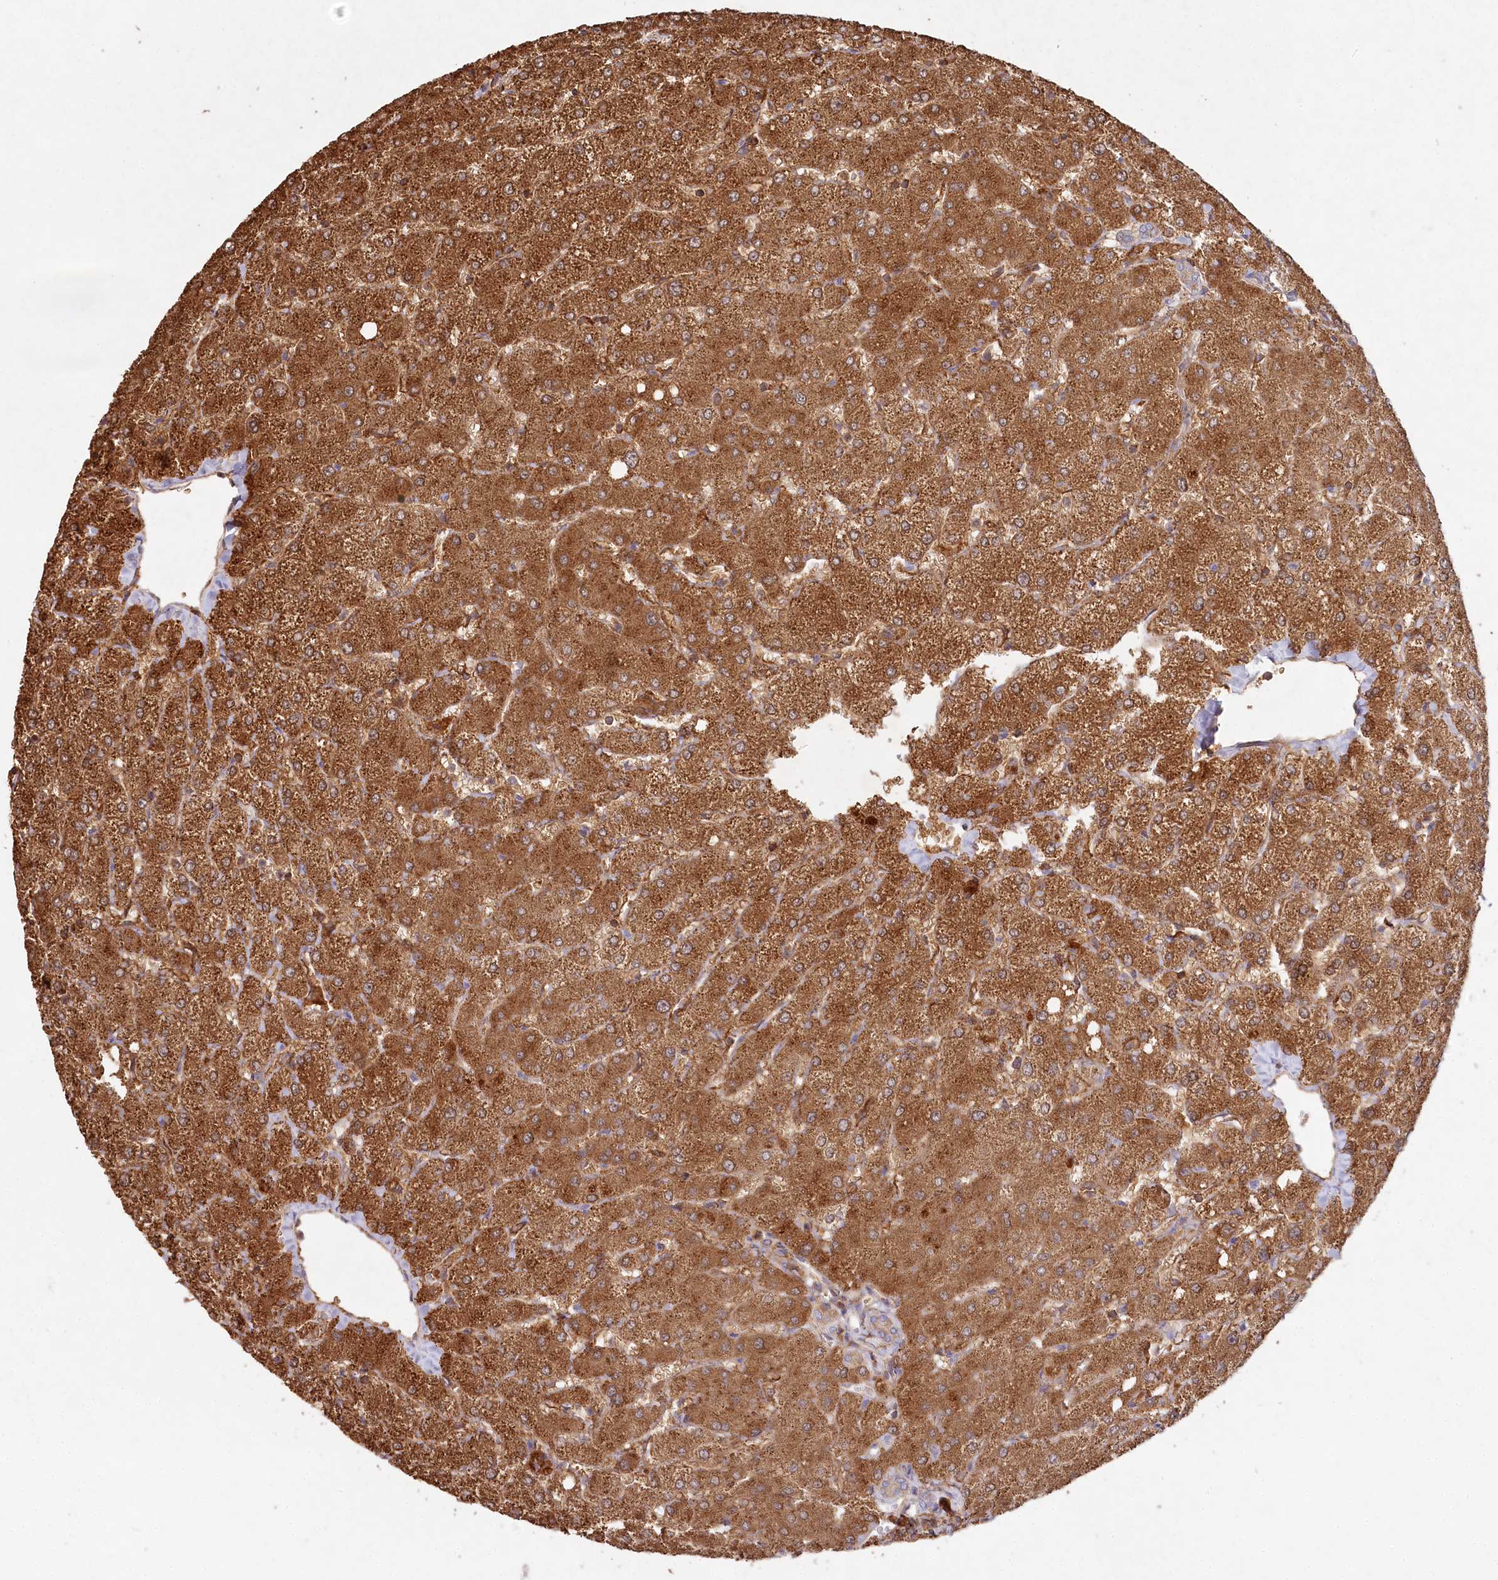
{"staining": {"intensity": "weak", "quantity": ">75%", "location": "cytoplasmic/membranous"}, "tissue": "liver", "cell_type": "Cholangiocytes", "image_type": "normal", "snomed": [{"axis": "morphology", "description": "Normal tissue, NOS"}, {"axis": "topography", "description": "Liver"}], "caption": "A photomicrograph of human liver stained for a protein exhibits weak cytoplasmic/membranous brown staining in cholangiocytes.", "gene": "RBP5", "patient": {"sex": "female", "age": 54}}